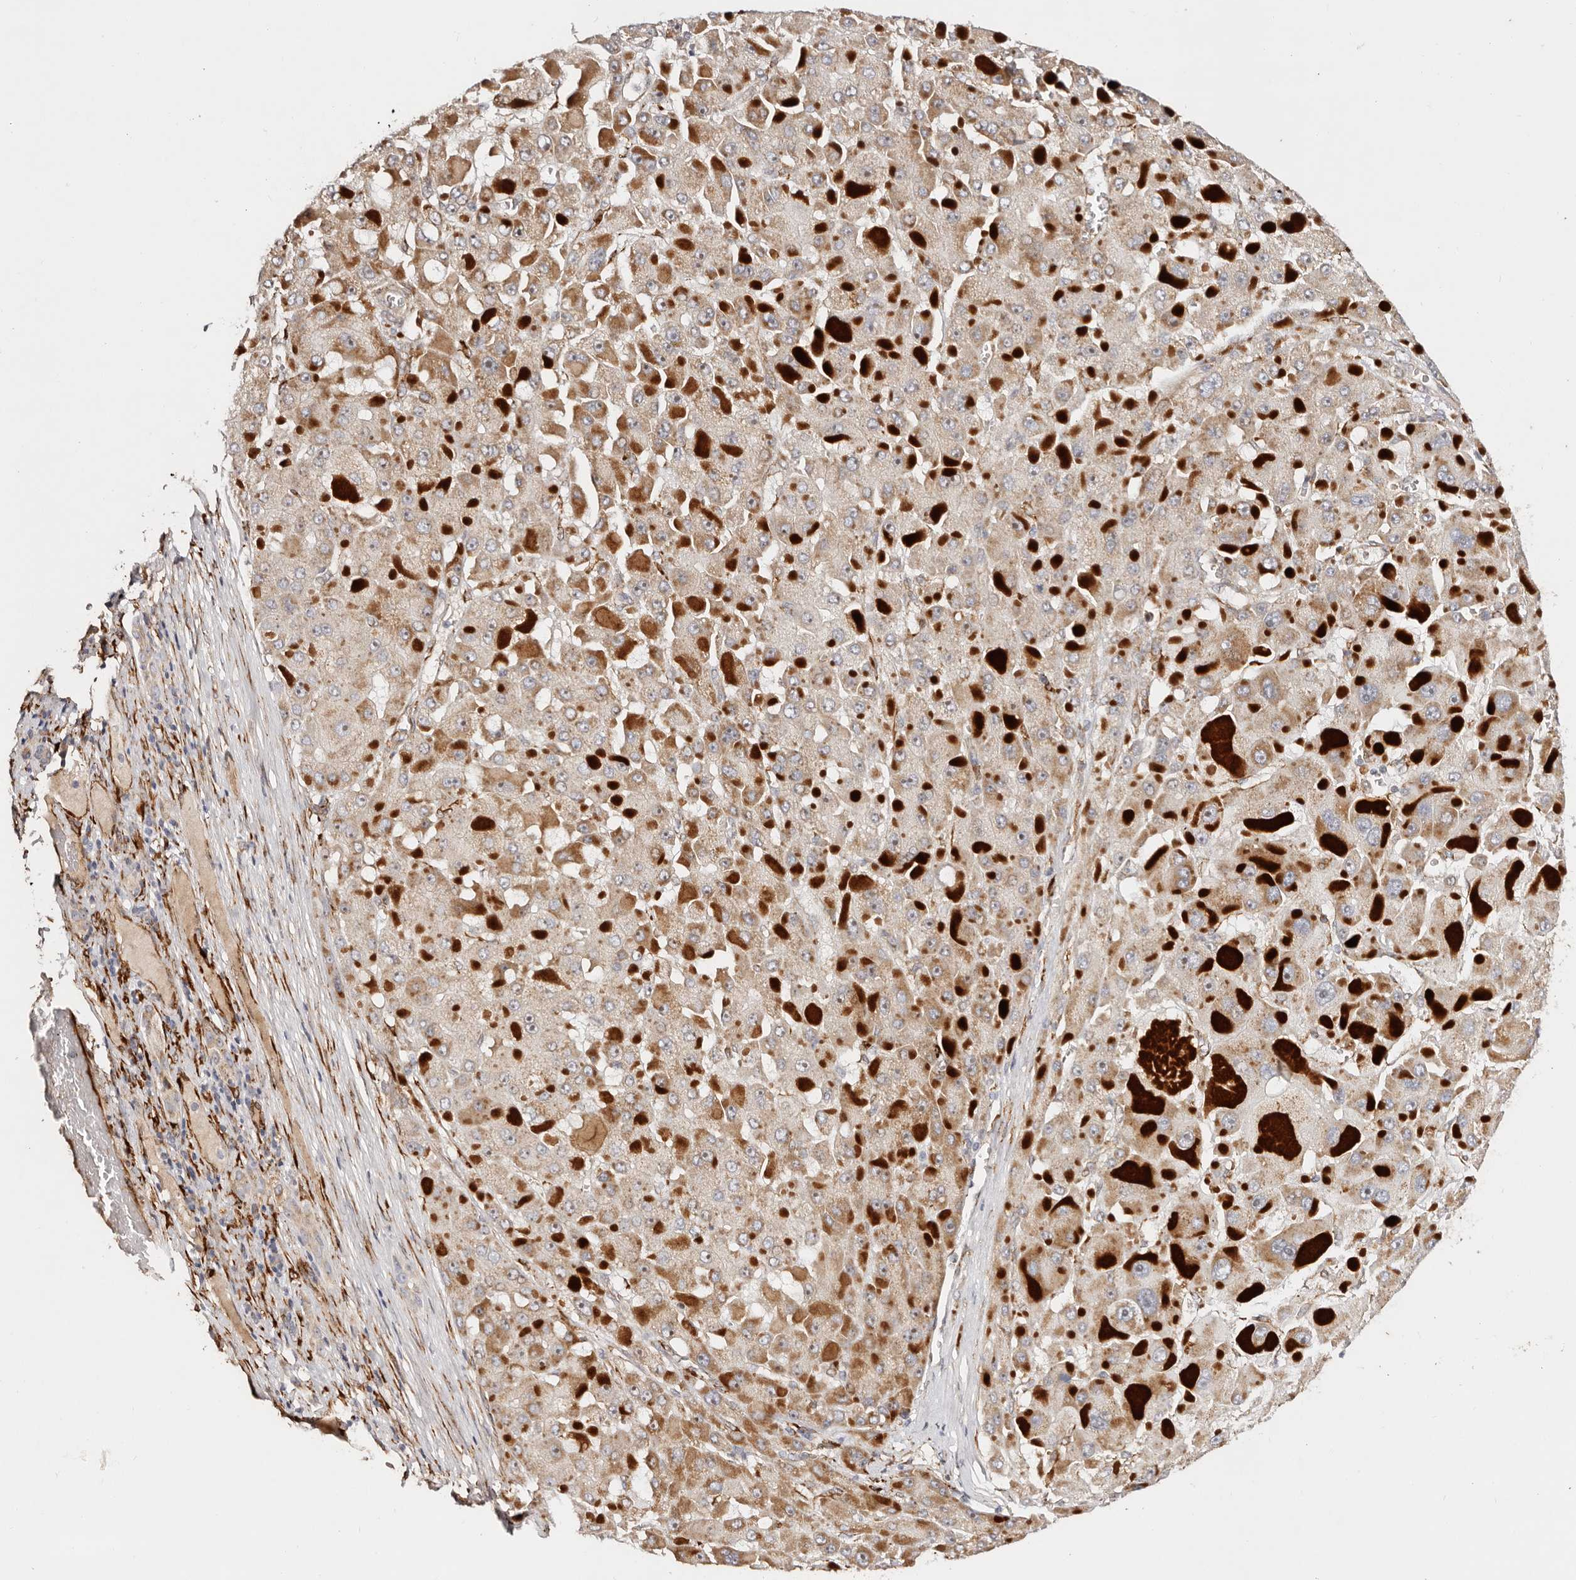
{"staining": {"intensity": "moderate", "quantity": "25%-75%", "location": "cytoplasmic/membranous"}, "tissue": "liver cancer", "cell_type": "Tumor cells", "image_type": "cancer", "snomed": [{"axis": "morphology", "description": "Carcinoma, Hepatocellular, NOS"}, {"axis": "topography", "description": "Liver"}], "caption": "This is a histology image of IHC staining of liver cancer (hepatocellular carcinoma), which shows moderate positivity in the cytoplasmic/membranous of tumor cells.", "gene": "SERPINH1", "patient": {"sex": "female", "age": 73}}